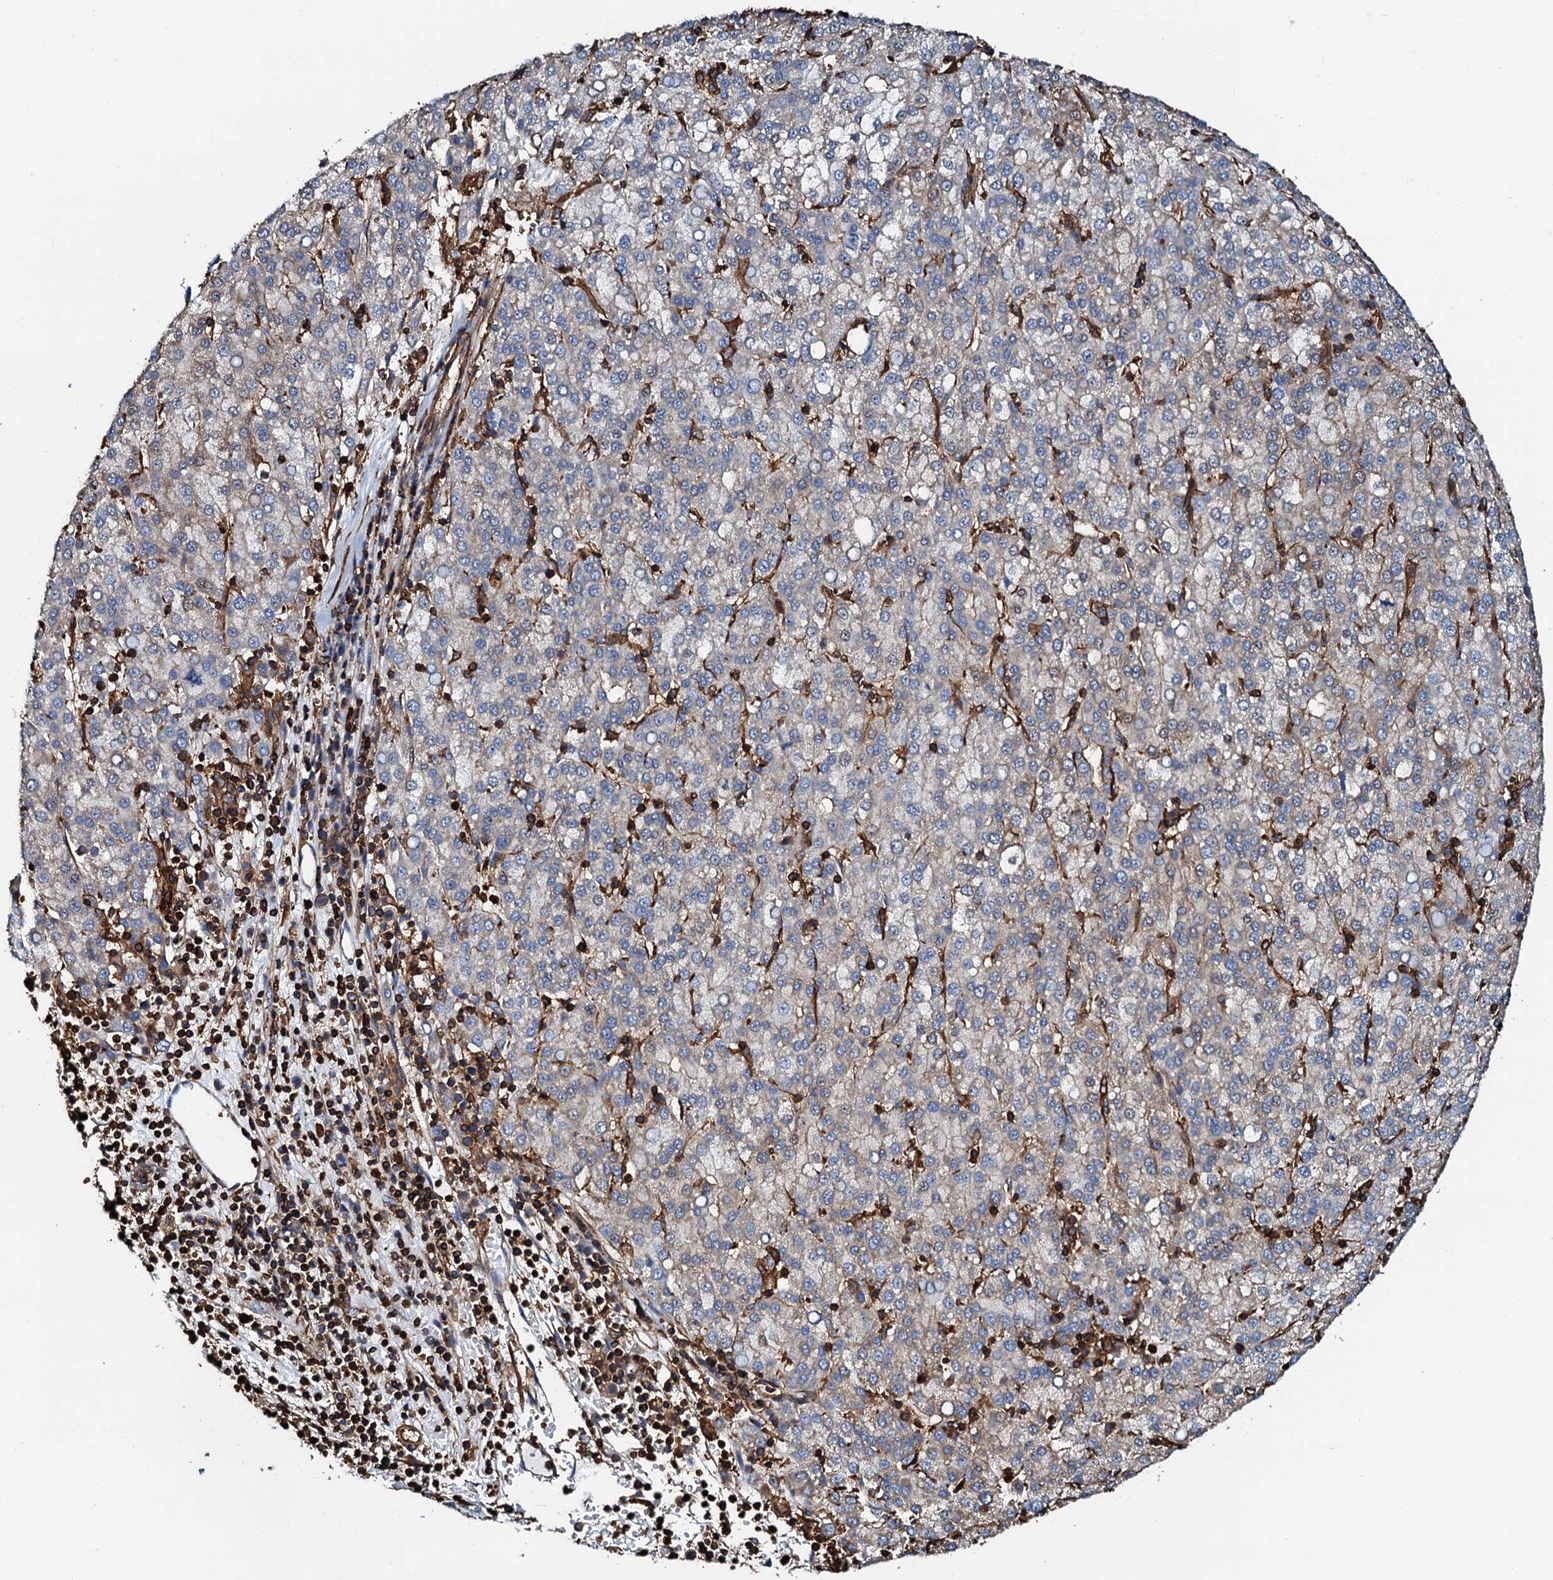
{"staining": {"intensity": "weak", "quantity": "<25%", "location": "cytoplasmic/membranous"}, "tissue": "liver cancer", "cell_type": "Tumor cells", "image_type": "cancer", "snomed": [{"axis": "morphology", "description": "Carcinoma, Hepatocellular, NOS"}, {"axis": "topography", "description": "Liver"}], "caption": "There is no significant staining in tumor cells of liver hepatocellular carcinoma.", "gene": "INTS10", "patient": {"sex": "female", "age": 58}}